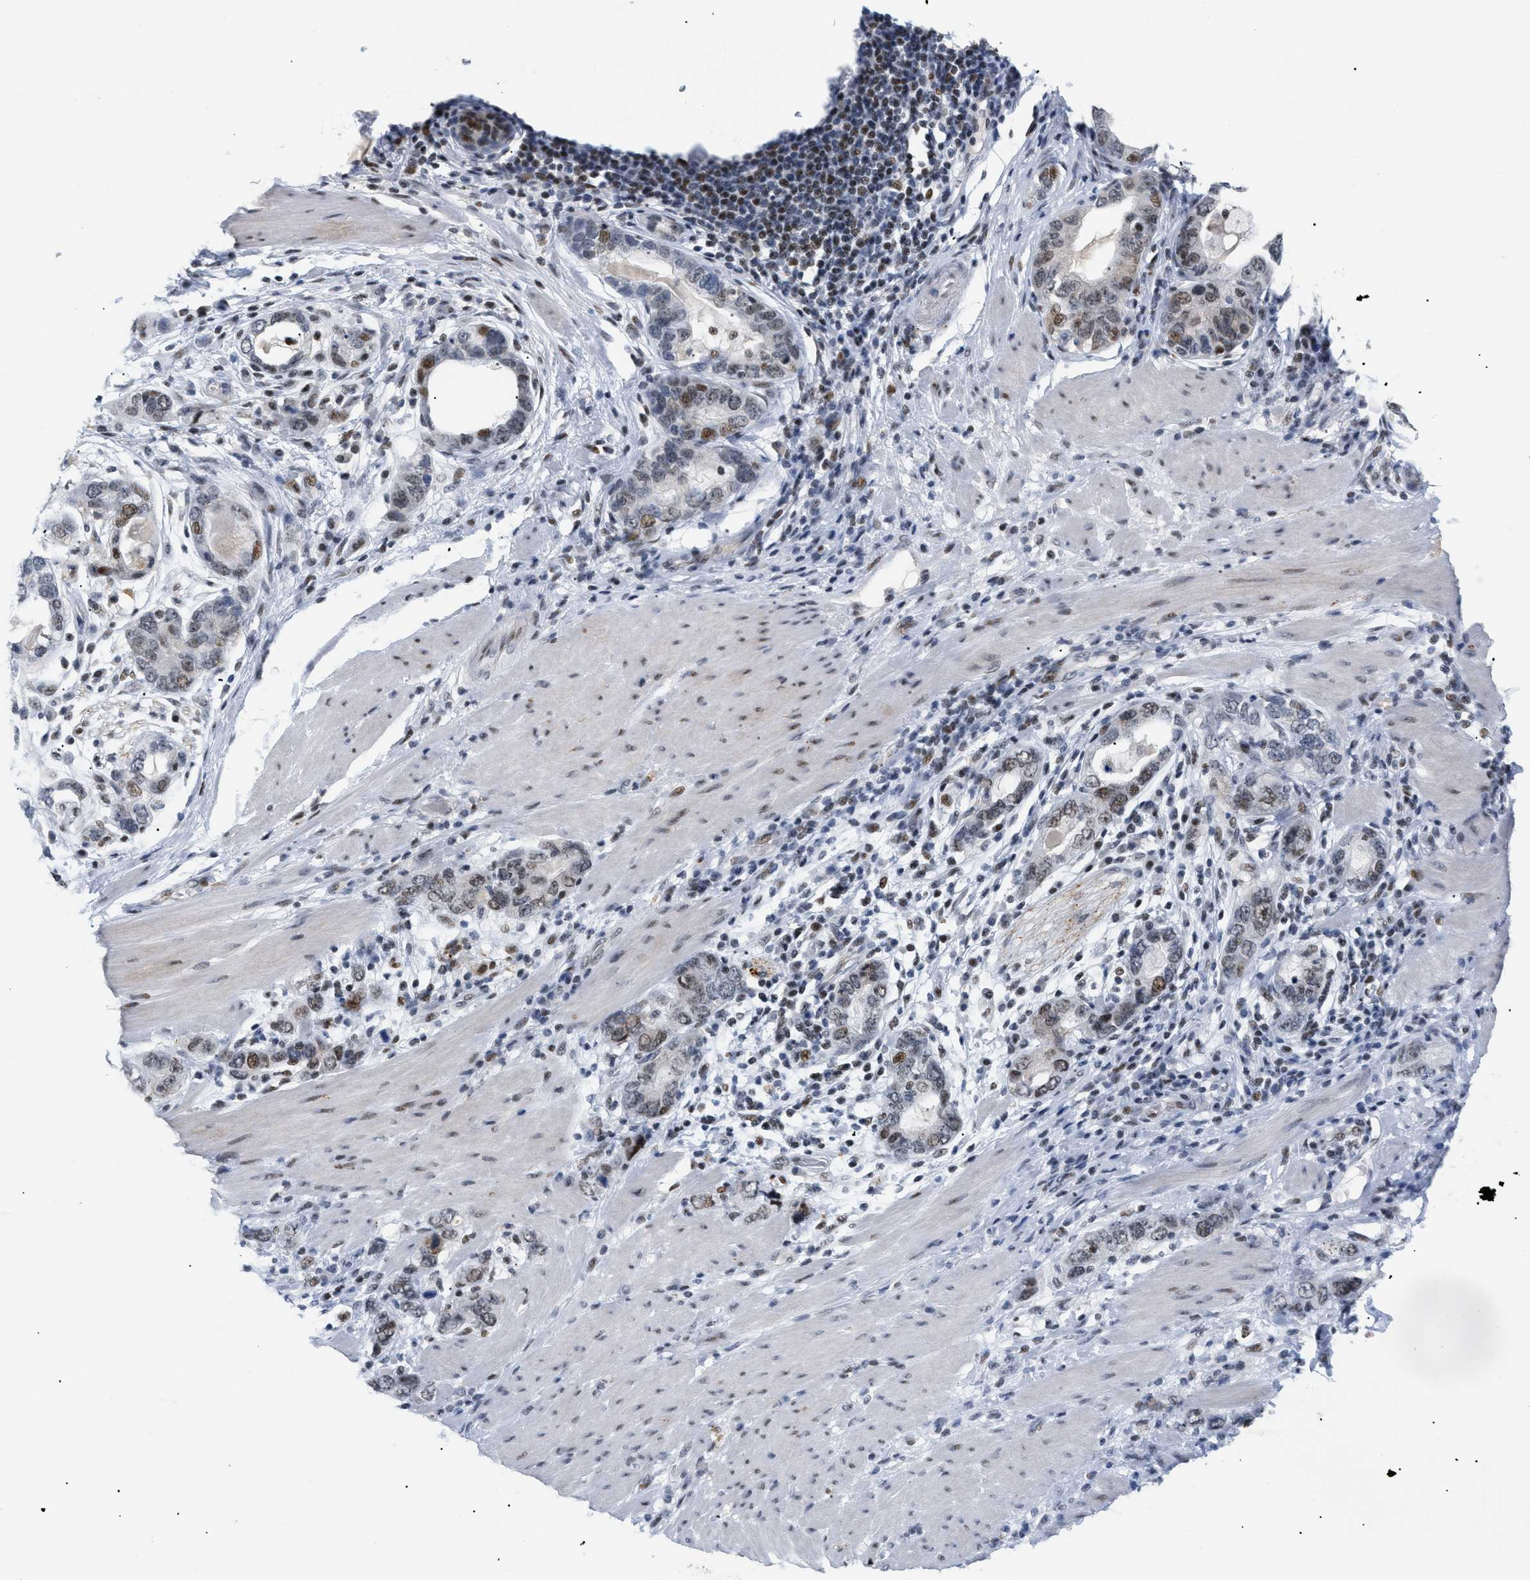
{"staining": {"intensity": "moderate", "quantity": ">75%", "location": "nuclear"}, "tissue": "stomach cancer", "cell_type": "Tumor cells", "image_type": "cancer", "snomed": [{"axis": "morphology", "description": "Adenocarcinoma, NOS"}, {"axis": "topography", "description": "Stomach, lower"}], "caption": "Adenocarcinoma (stomach) stained for a protein (brown) shows moderate nuclear positive staining in approximately >75% of tumor cells.", "gene": "MED1", "patient": {"sex": "female", "age": 93}}